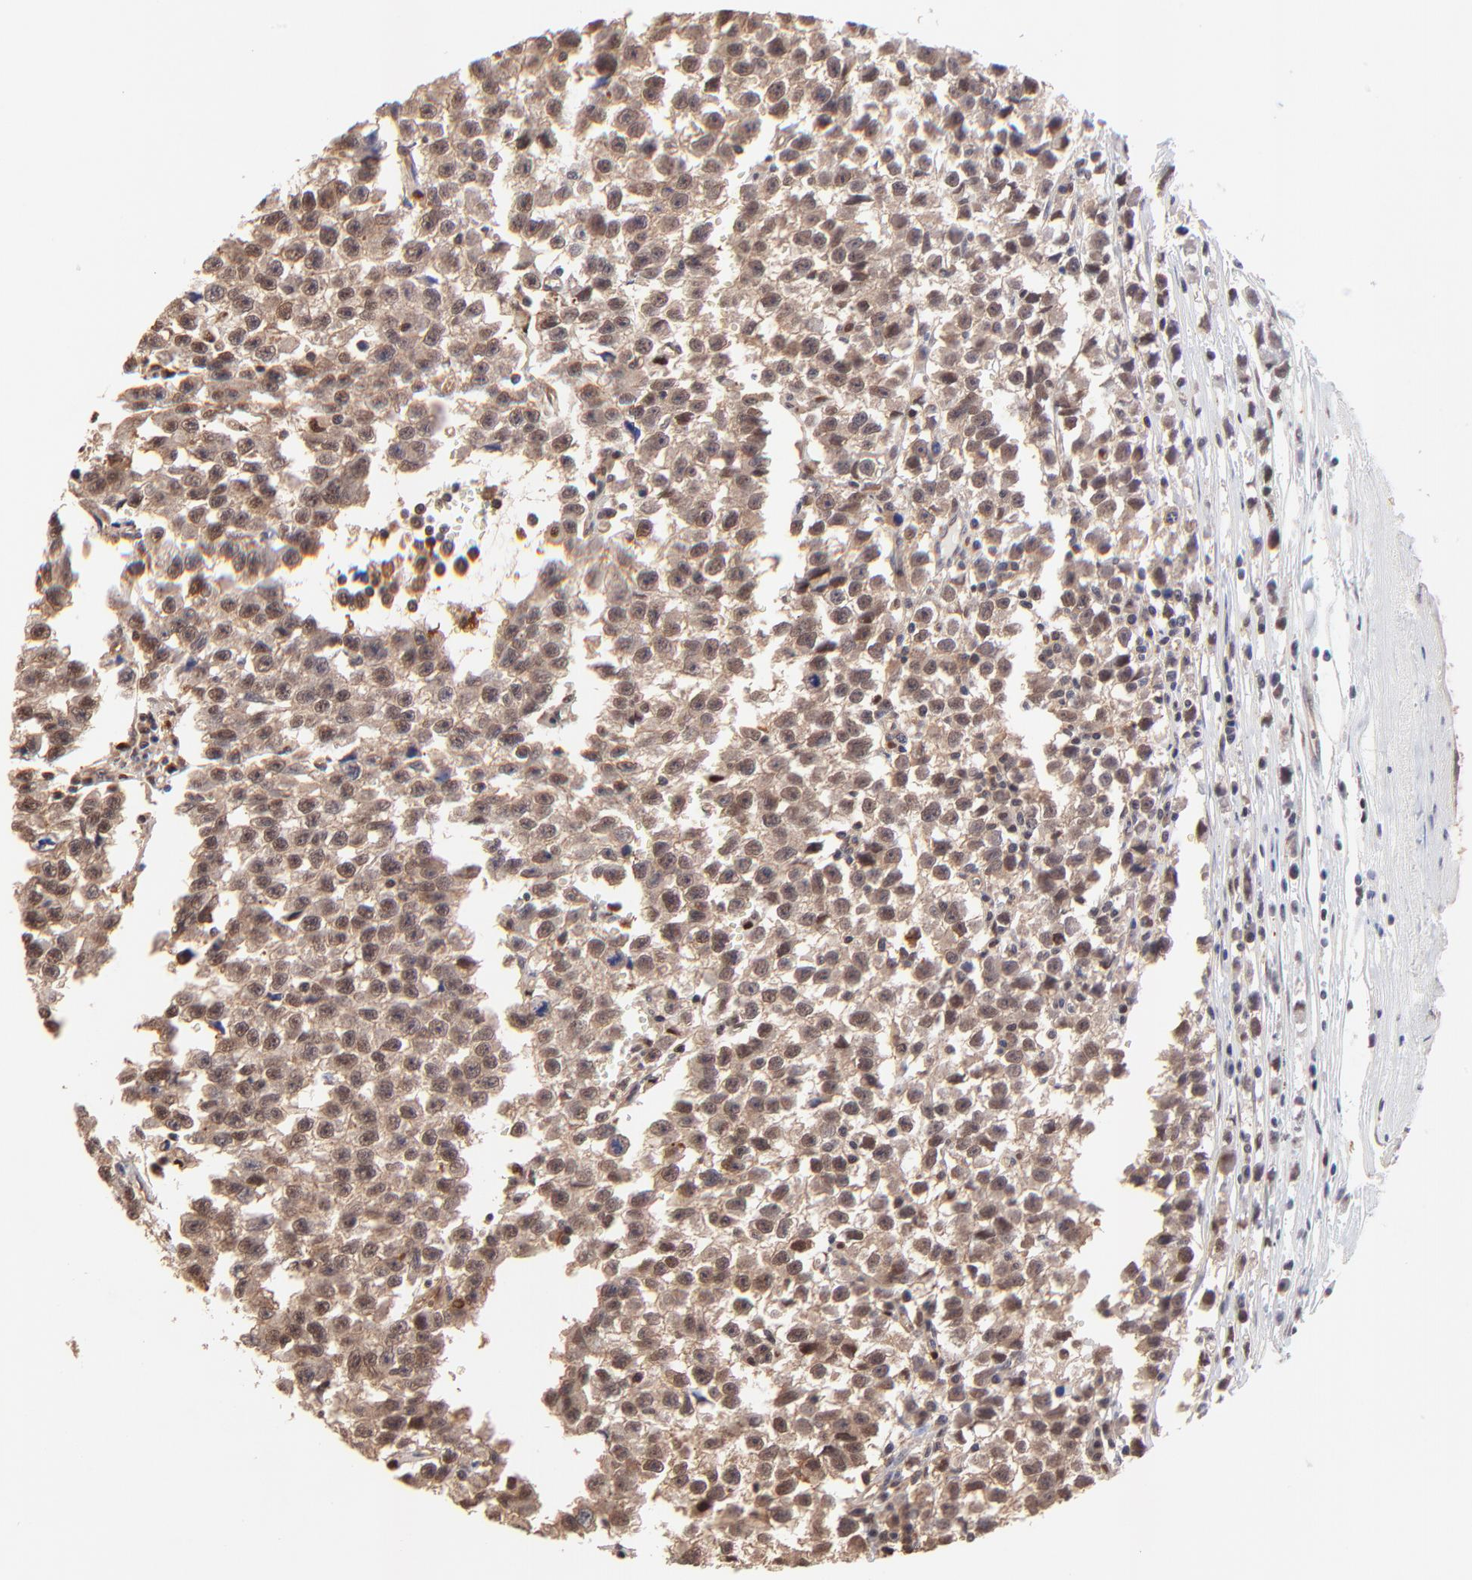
{"staining": {"intensity": "strong", "quantity": ">75%", "location": "nuclear"}, "tissue": "testis cancer", "cell_type": "Tumor cells", "image_type": "cancer", "snomed": [{"axis": "morphology", "description": "Seminoma, NOS"}, {"axis": "topography", "description": "Testis"}], "caption": "Immunohistochemical staining of testis cancer (seminoma) demonstrates high levels of strong nuclear staining in about >75% of tumor cells.", "gene": "PSMA6", "patient": {"sex": "male", "age": 35}}